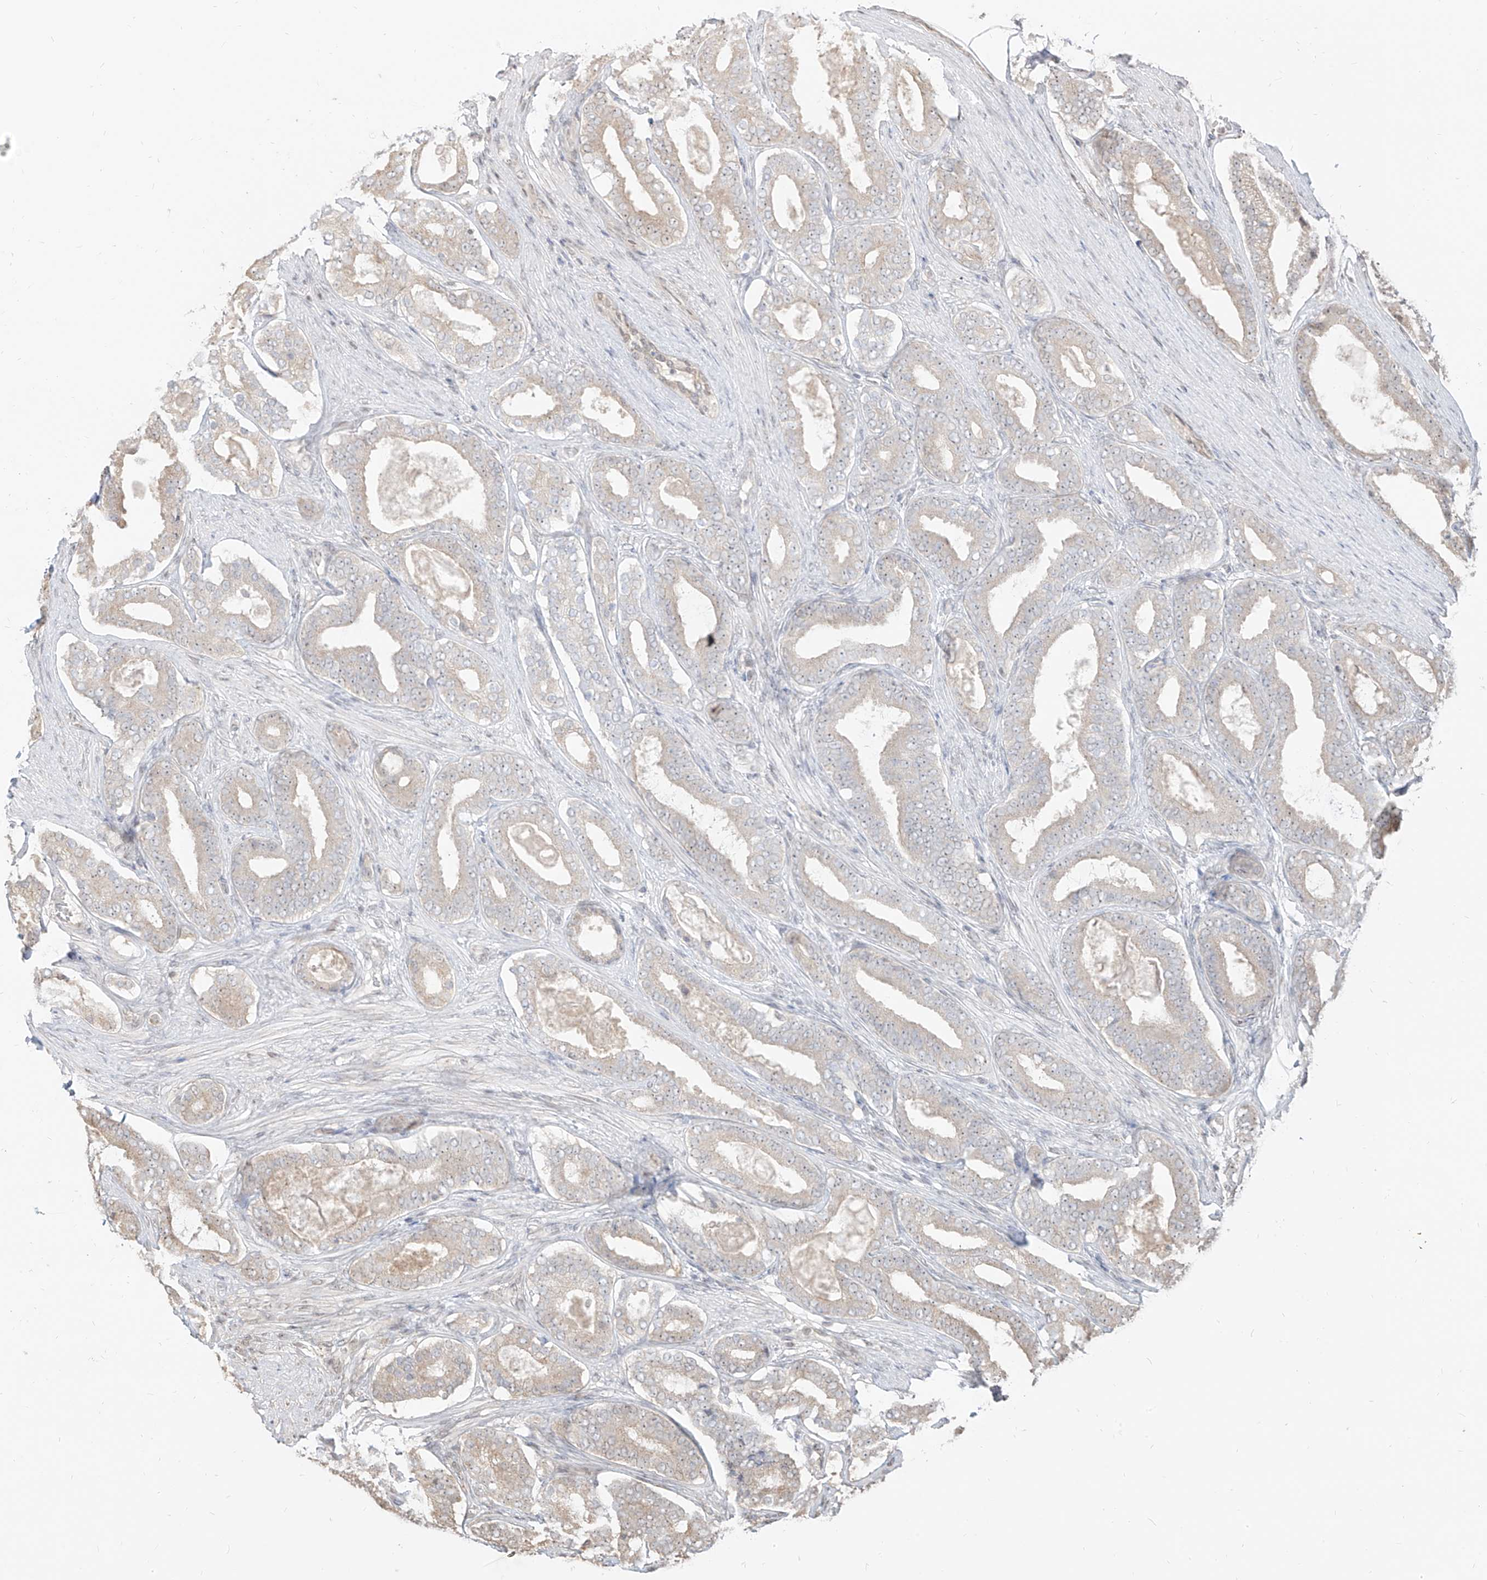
{"staining": {"intensity": "weak", "quantity": "<25%", "location": "cytoplasmic/membranous,nuclear"}, "tissue": "prostate cancer", "cell_type": "Tumor cells", "image_type": "cancer", "snomed": [{"axis": "morphology", "description": "Adenocarcinoma, High grade"}, {"axis": "topography", "description": "Prostate"}], "caption": "Immunohistochemistry histopathology image of neoplastic tissue: high-grade adenocarcinoma (prostate) stained with DAB (3,3'-diaminobenzidine) reveals no significant protein staining in tumor cells.", "gene": "VMP1", "patient": {"sex": "male", "age": 60}}